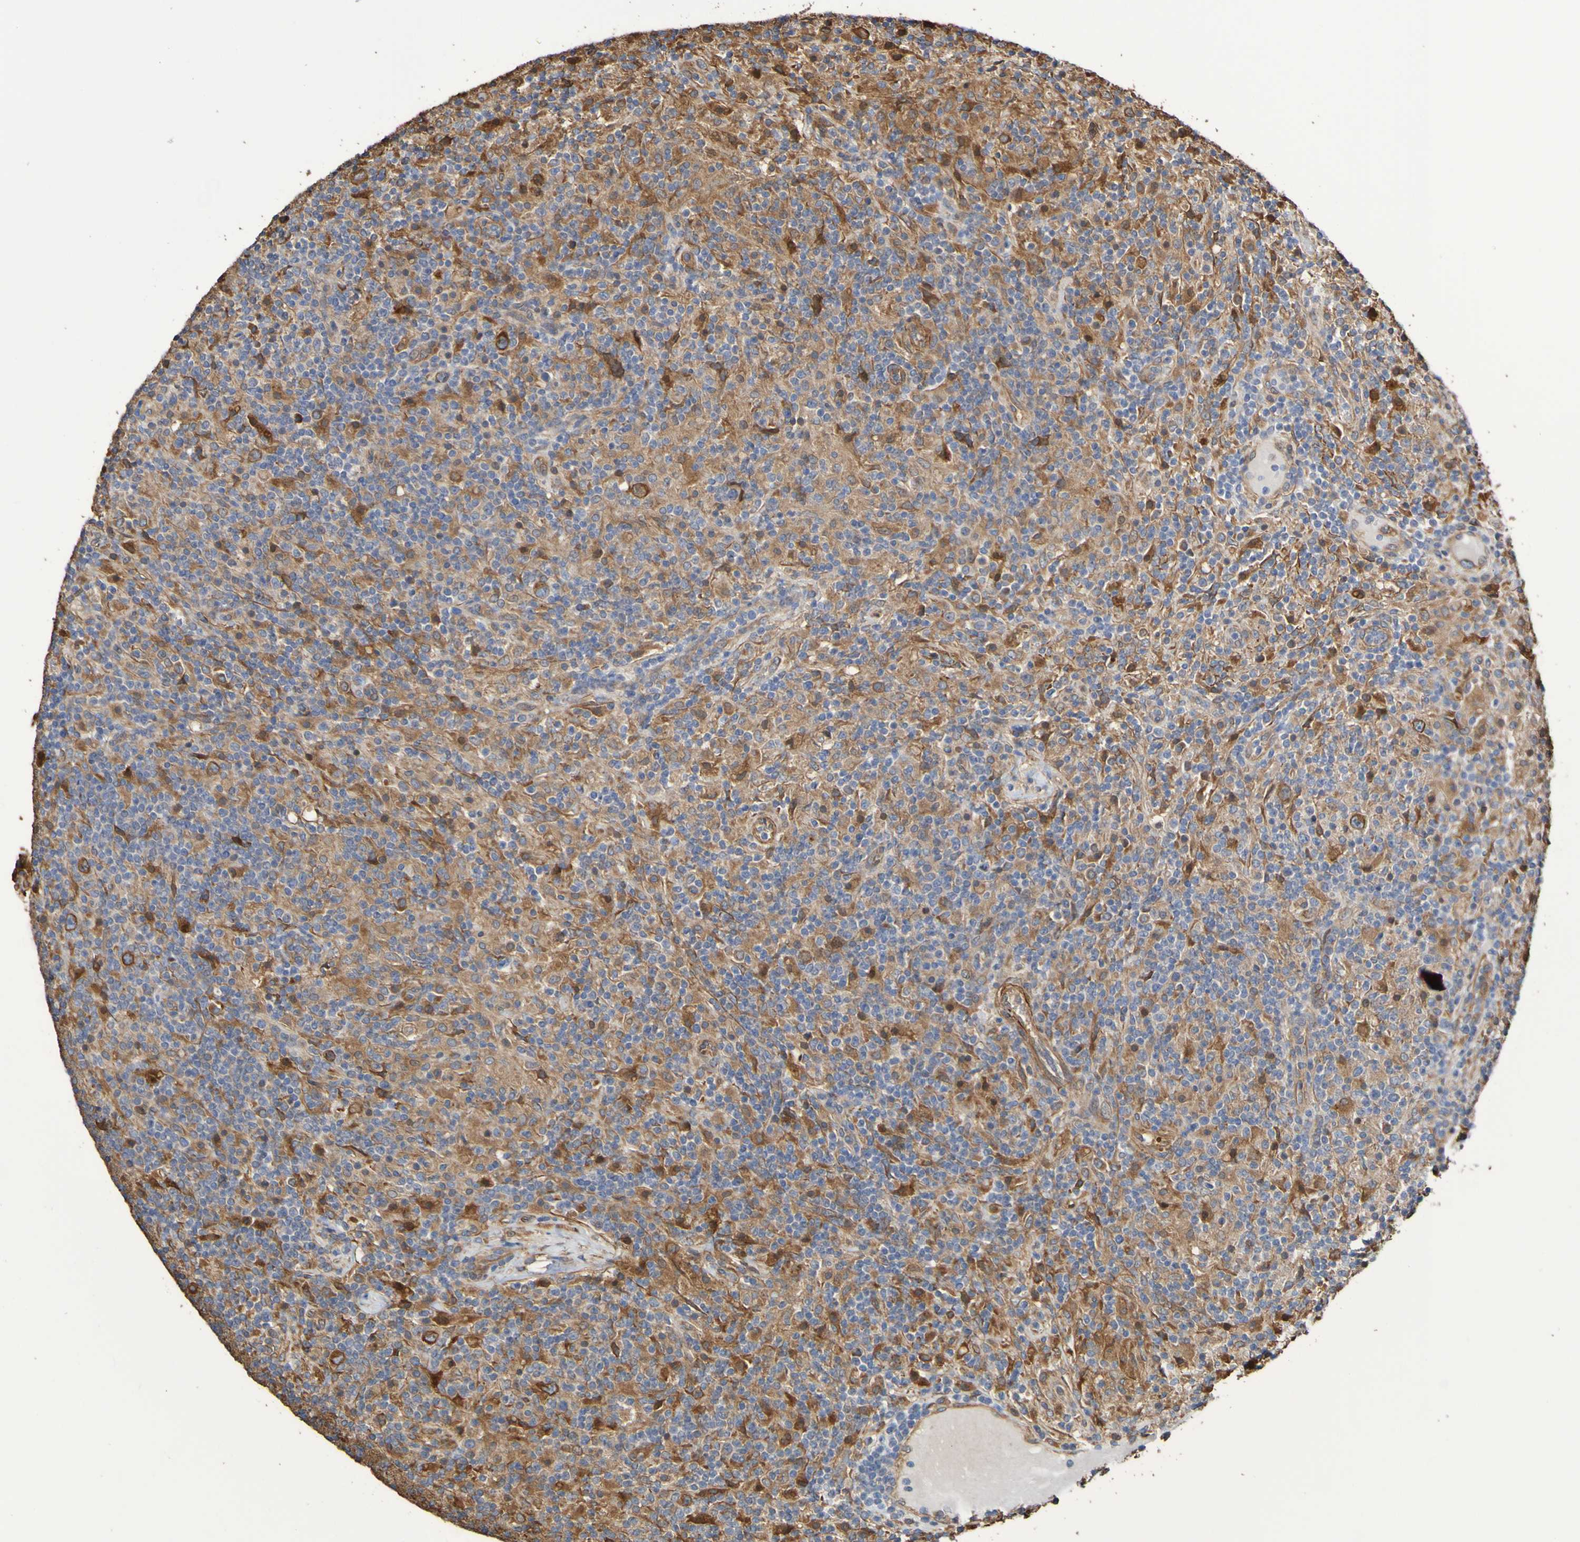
{"staining": {"intensity": "moderate", "quantity": ">75%", "location": "cytoplasmic/membranous"}, "tissue": "lymphoma", "cell_type": "Tumor cells", "image_type": "cancer", "snomed": [{"axis": "morphology", "description": "Hodgkin's disease, NOS"}, {"axis": "topography", "description": "Lymph node"}], "caption": "A brown stain labels moderate cytoplasmic/membranous expression of a protein in lymphoma tumor cells.", "gene": "RAB11A", "patient": {"sex": "male", "age": 70}}